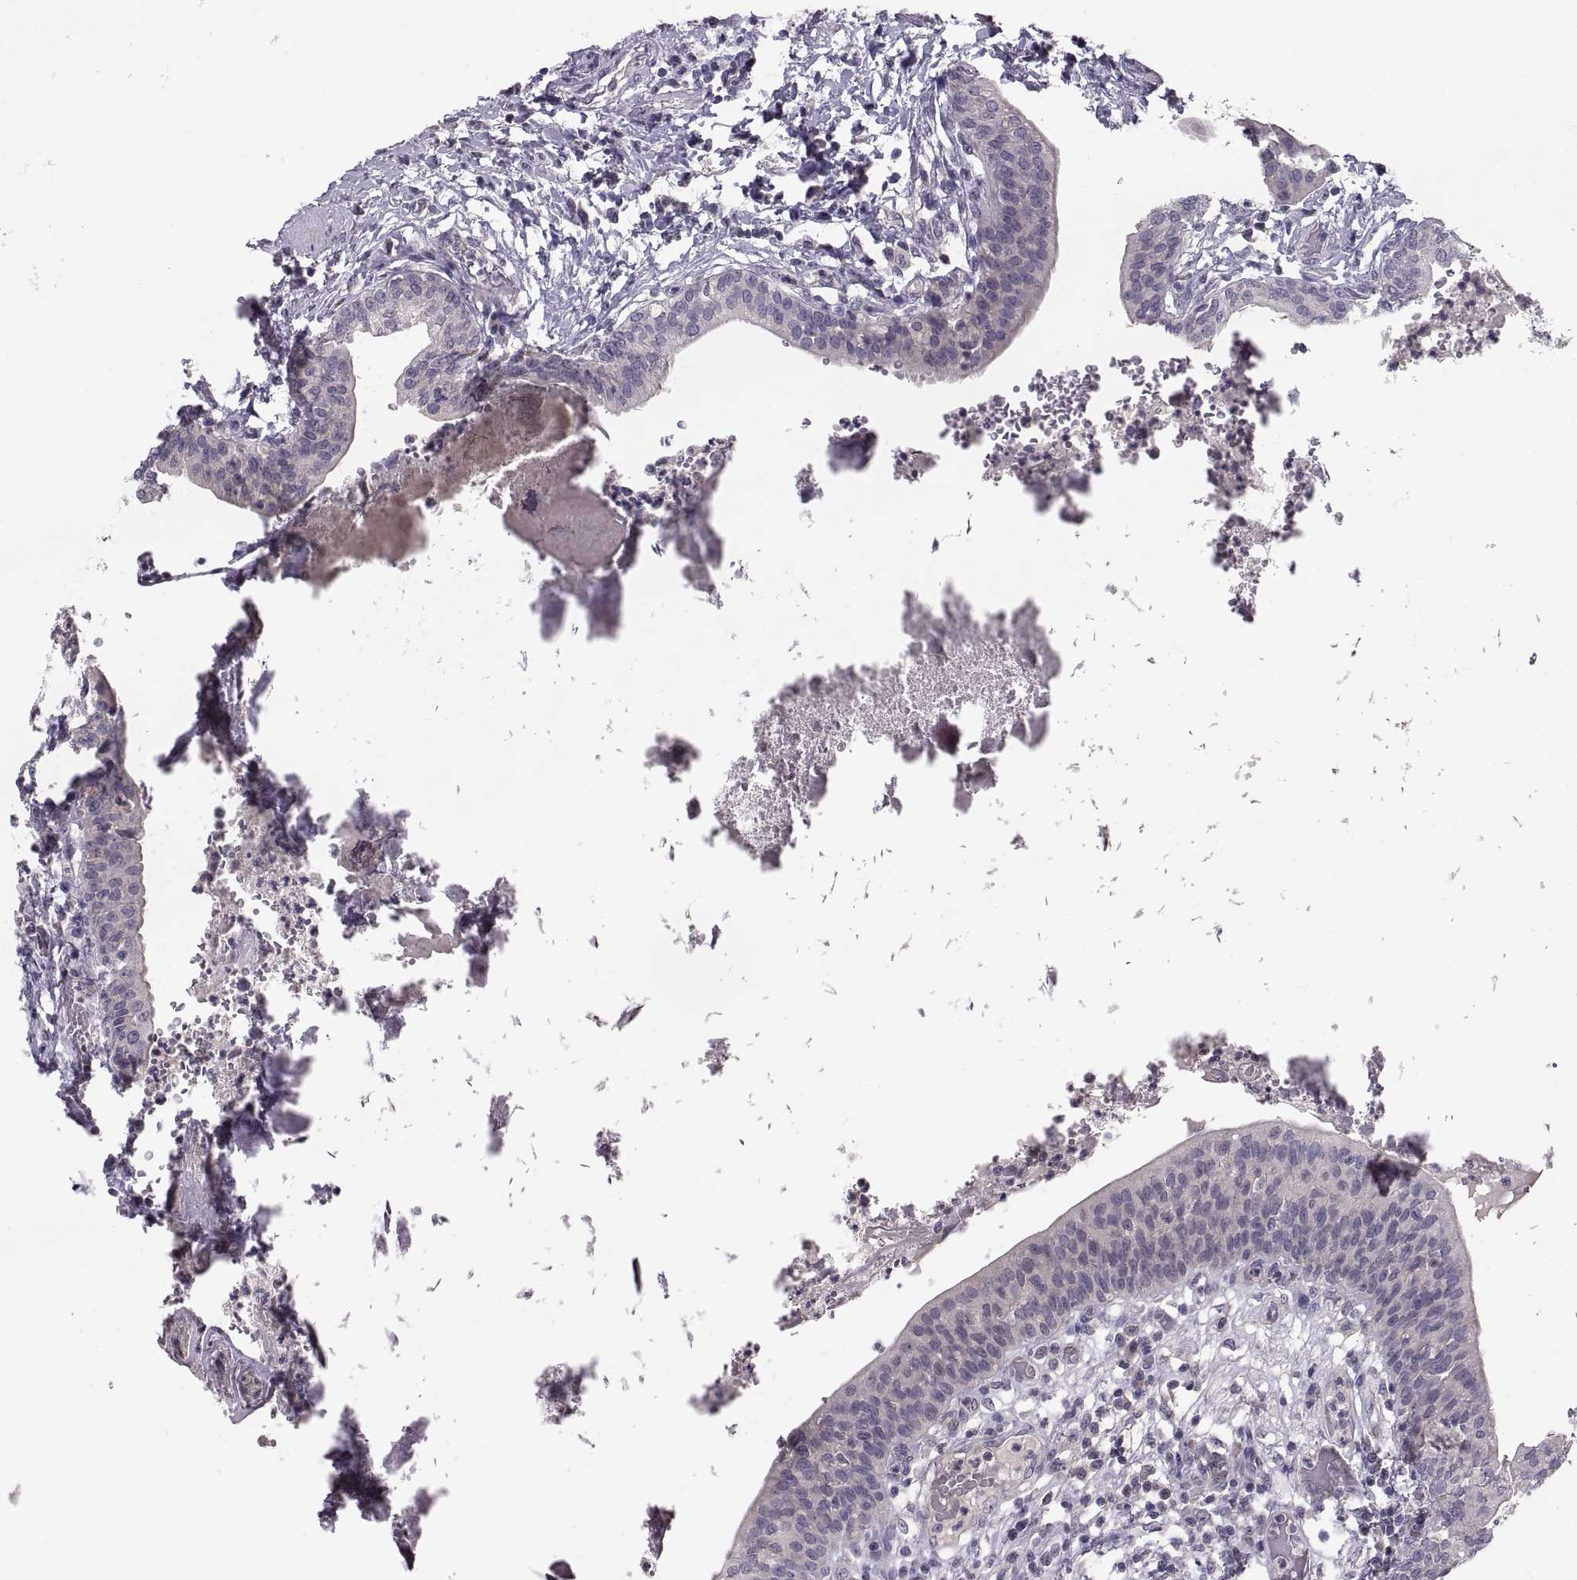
{"staining": {"intensity": "weak", "quantity": "<25%", "location": "cytoplasmic/membranous"}, "tissue": "urinary bladder", "cell_type": "Urothelial cells", "image_type": "normal", "snomed": [{"axis": "morphology", "description": "Normal tissue, NOS"}, {"axis": "topography", "description": "Urinary bladder"}], "caption": "IHC photomicrograph of normal urinary bladder stained for a protein (brown), which displays no positivity in urothelial cells. (DAB (3,3'-diaminobenzidine) immunohistochemistry (IHC), high magnification).", "gene": "PAX2", "patient": {"sex": "male", "age": 66}}